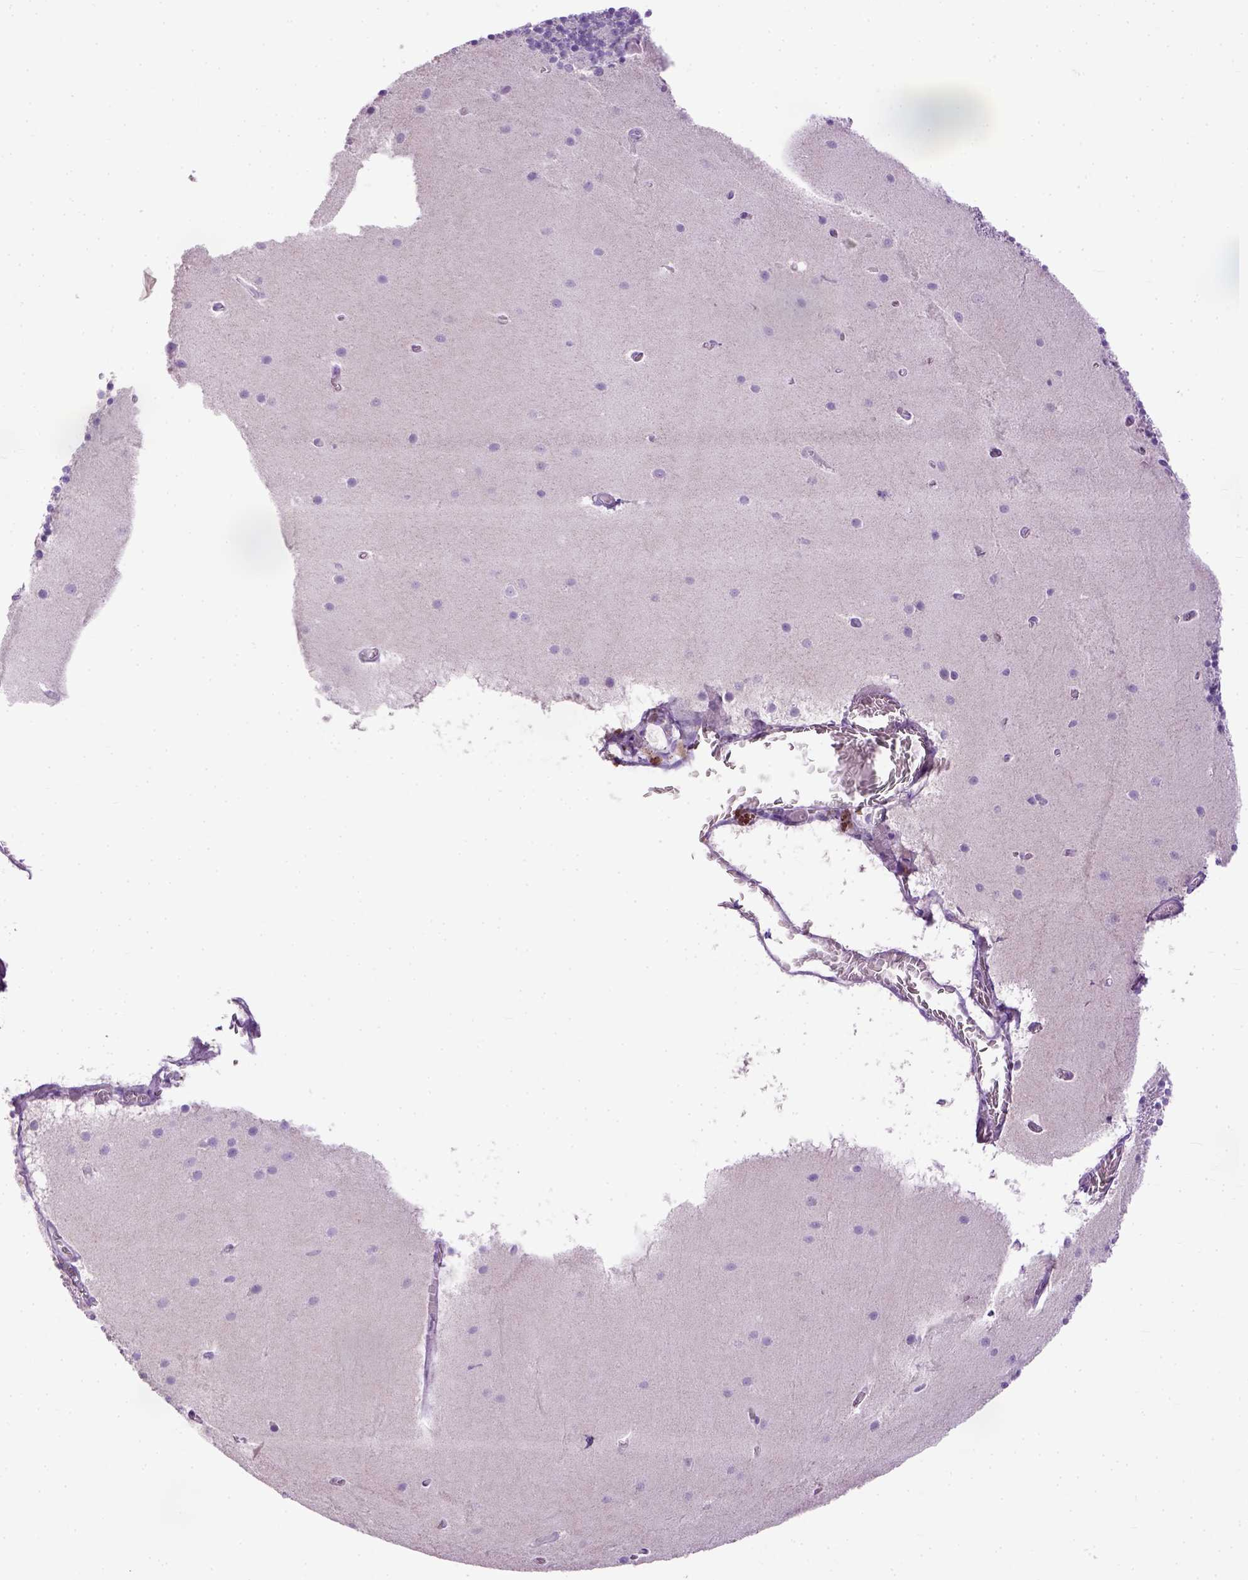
{"staining": {"intensity": "negative", "quantity": "none", "location": "none"}, "tissue": "cerebellum", "cell_type": "Cells in granular layer", "image_type": "normal", "snomed": [{"axis": "morphology", "description": "Normal tissue, NOS"}, {"axis": "topography", "description": "Cerebellum"}], "caption": "This is an immunohistochemistry image of unremarkable cerebellum. There is no staining in cells in granular layer.", "gene": "CYP24A1", "patient": {"sex": "male", "age": 70}}